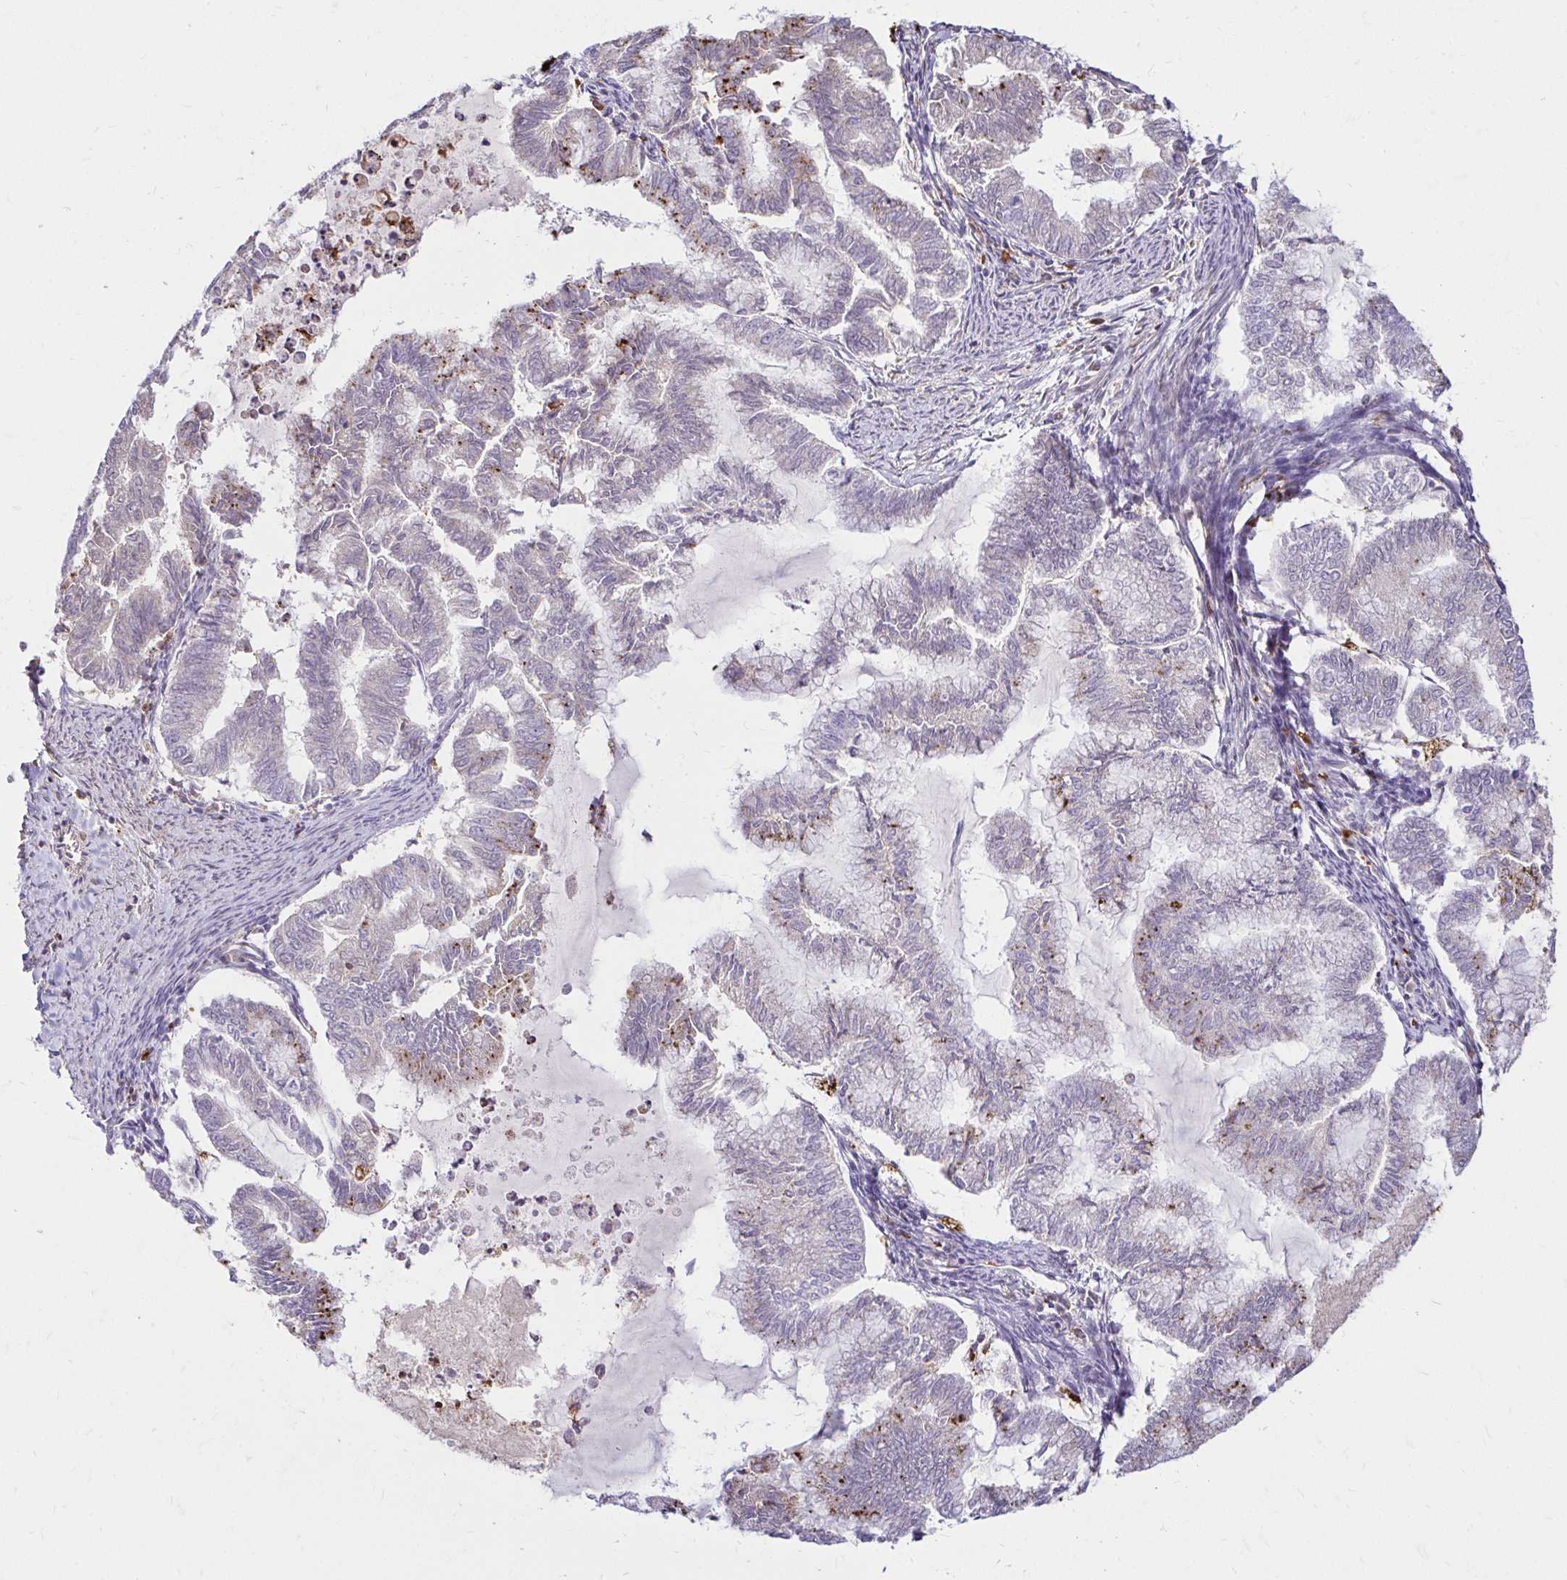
{"staining": {"intensity": "negative", "quantity": "none", "location": "none"}, "tissue": "endometrial cancer", "cell_type": "Tumor cells", "image_type": "cancer", "snomed": [{"axis": "morphology", "description": "Adenocarcinoma, NOS"}, {"axis": "topography", "description": "Endometrium"}], "caption": "High magnification brightfield microscopy of endometrial adenocarcinoma stained with DAB (brown) and counterstained with hematoxylin (blue): tumor cells show no significant positivity. The staining was performed using DAB (3,3'-diaminobenzidine) to visualize the protein expression in brown, while the nuclei were stained in blue with hematoxylin (Magnification: 20x).", "gene": "PYCARD", "patient": {"sex": "female", "age": 79}}